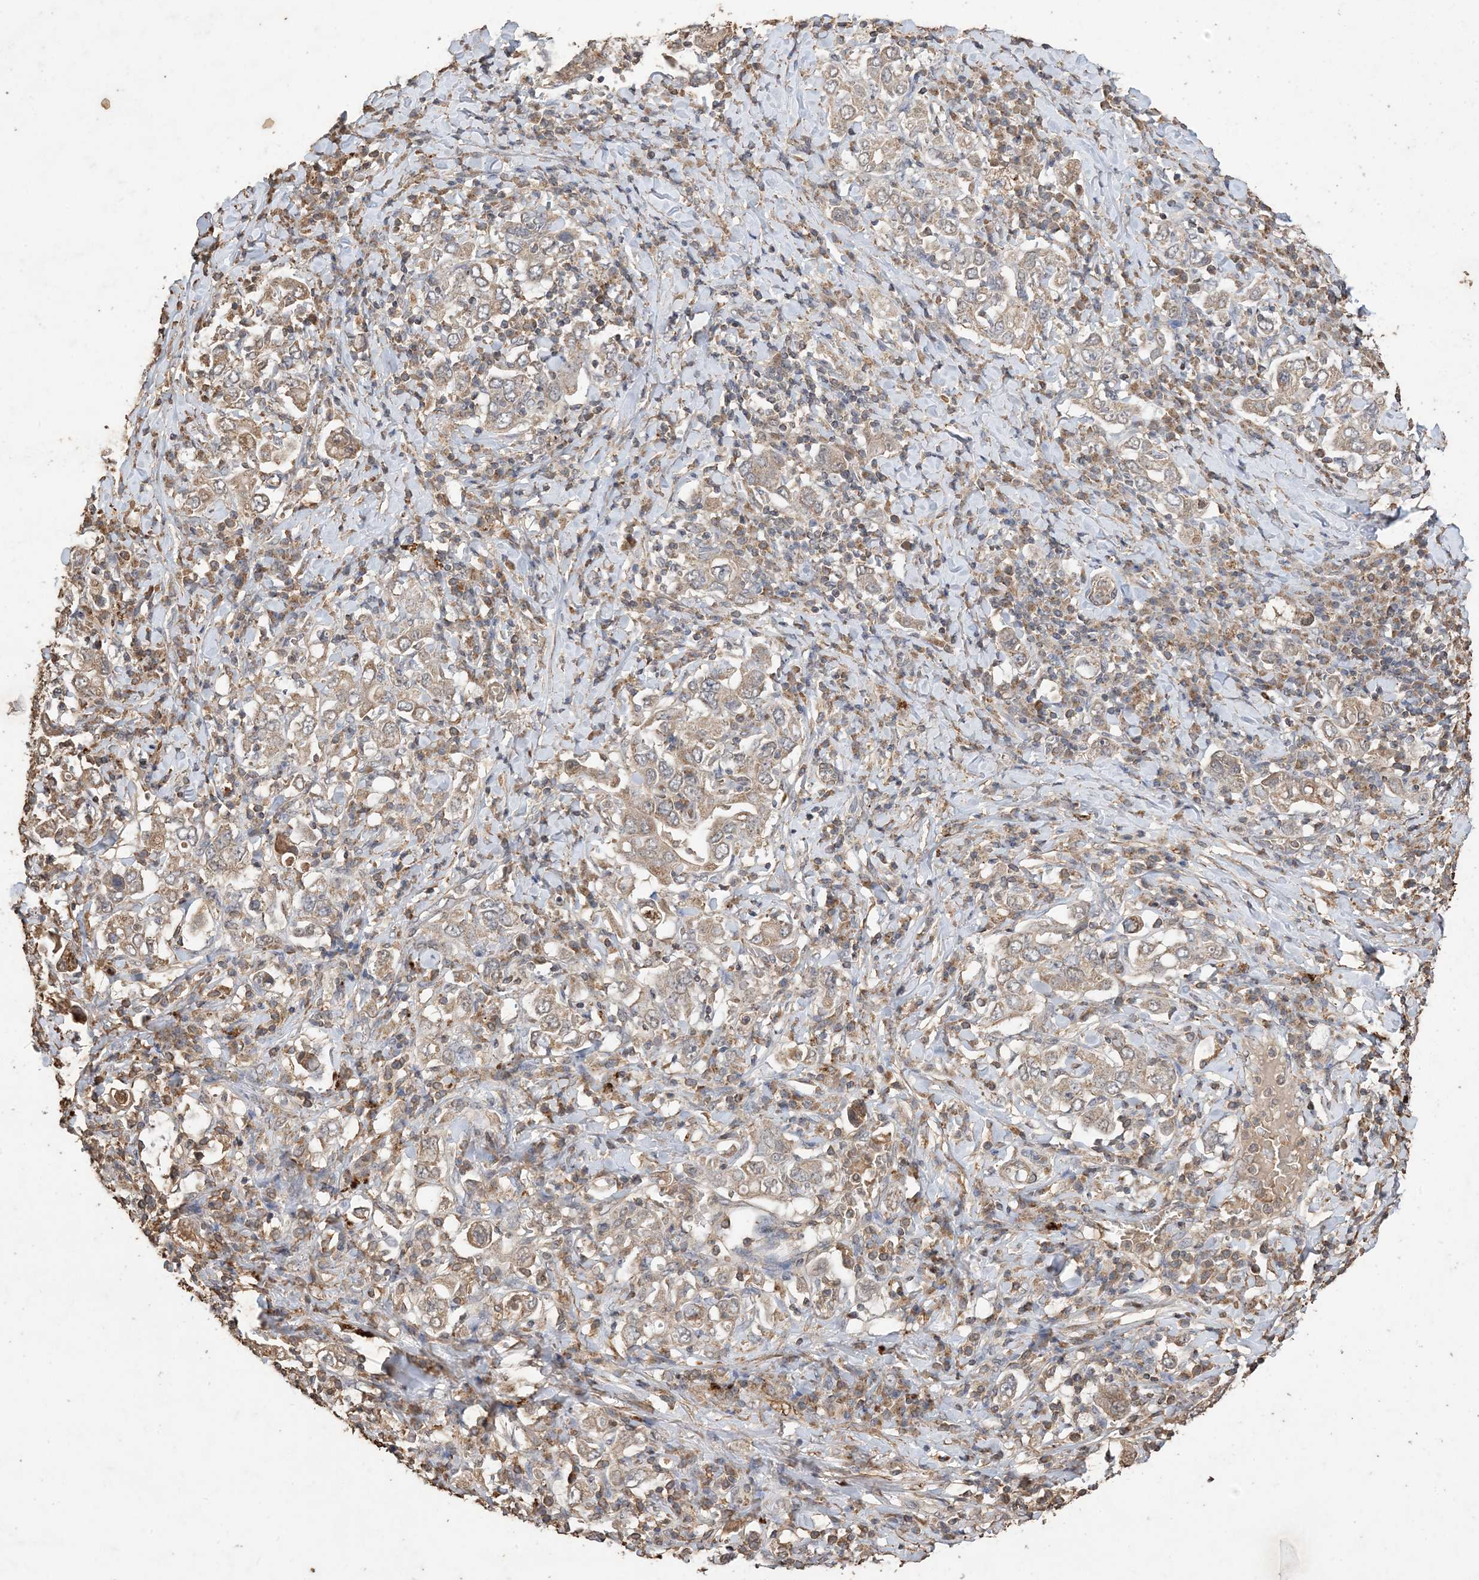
{"staining": {"intensity": "weak", "quantity": ">75%", "location": "cytoplasmic/membranous"}, "tissue": "stomach cancer", "cell_type": "Tumor cells", "image_type": "cancer", "snomed": [{"axis": "morphology", "description": "Adenocarcinoma, NOS"}, {"axis": "topography", "description": "Stomach, upper"}], "caption": "This histopathology image reveals stomach cancer (adenocarcinoma) stained with immunohistochemistry (IHC) to label a protein in brown. The cytoplasmic/membranous of tumor cells show weak positivity for the protein. Nuclei are counter-stained blue.", "gene": "HPS4", "patient": {"sex": "male", "age": 62}}